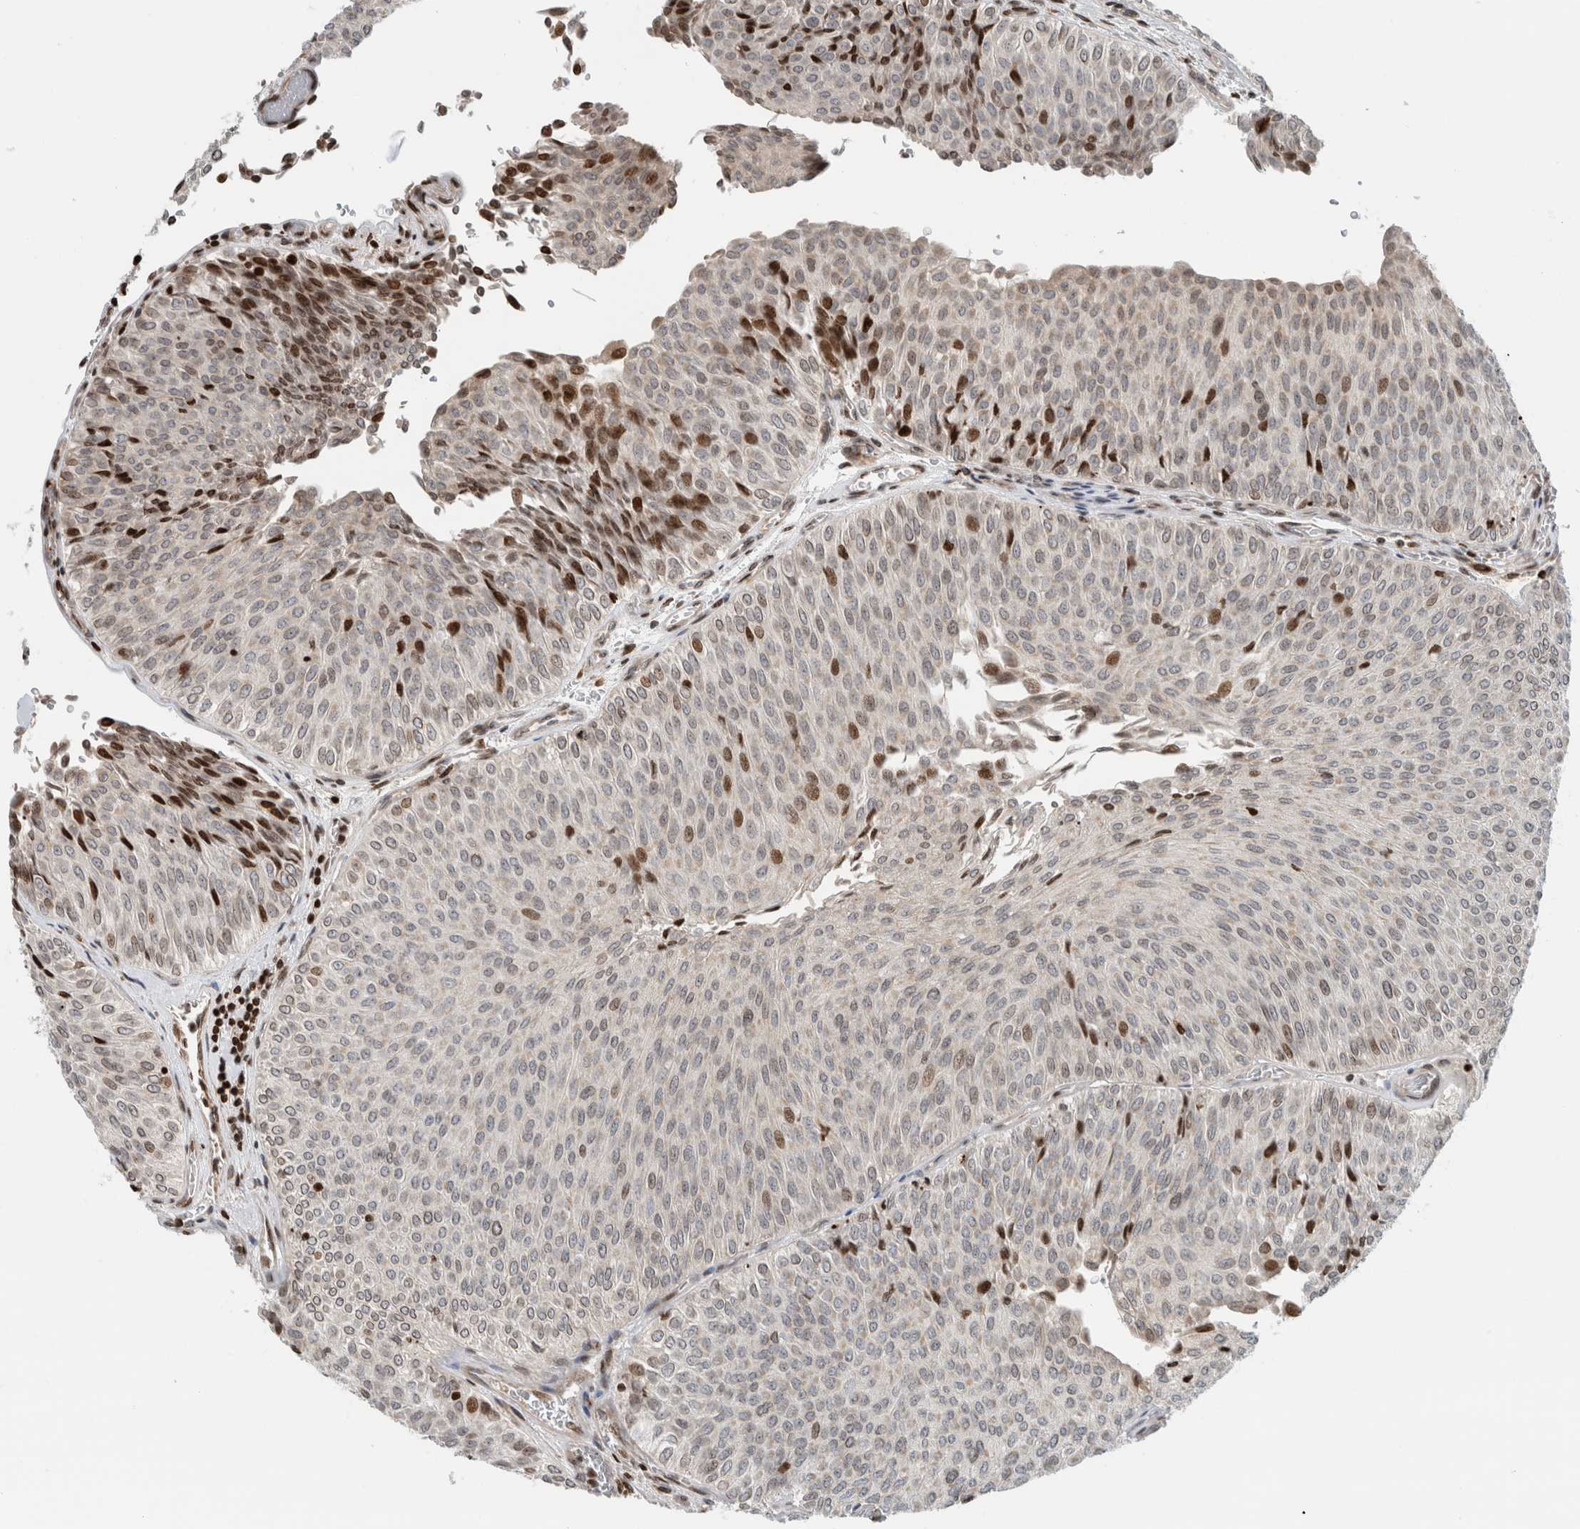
{"staining": {"intensity": "strong", "quantity": "<25%", "location": "nuclear"}, "tissue": "urothelial cancer", "cell_type": "Tumor cells", "image_type": "cancer", "snomed": [{"axis": "morphology", "description": "Urothelial carcinoma, Low grade"}, {"axis": "topography", "description": "Urinary bladder"}], "caption": "The immunohistochemical stain labels strong nuclear expression in tumor cells of urothelial cancer tissue.", "gene": "GINS4", "patient": {"sex": "male", "age": 78}}